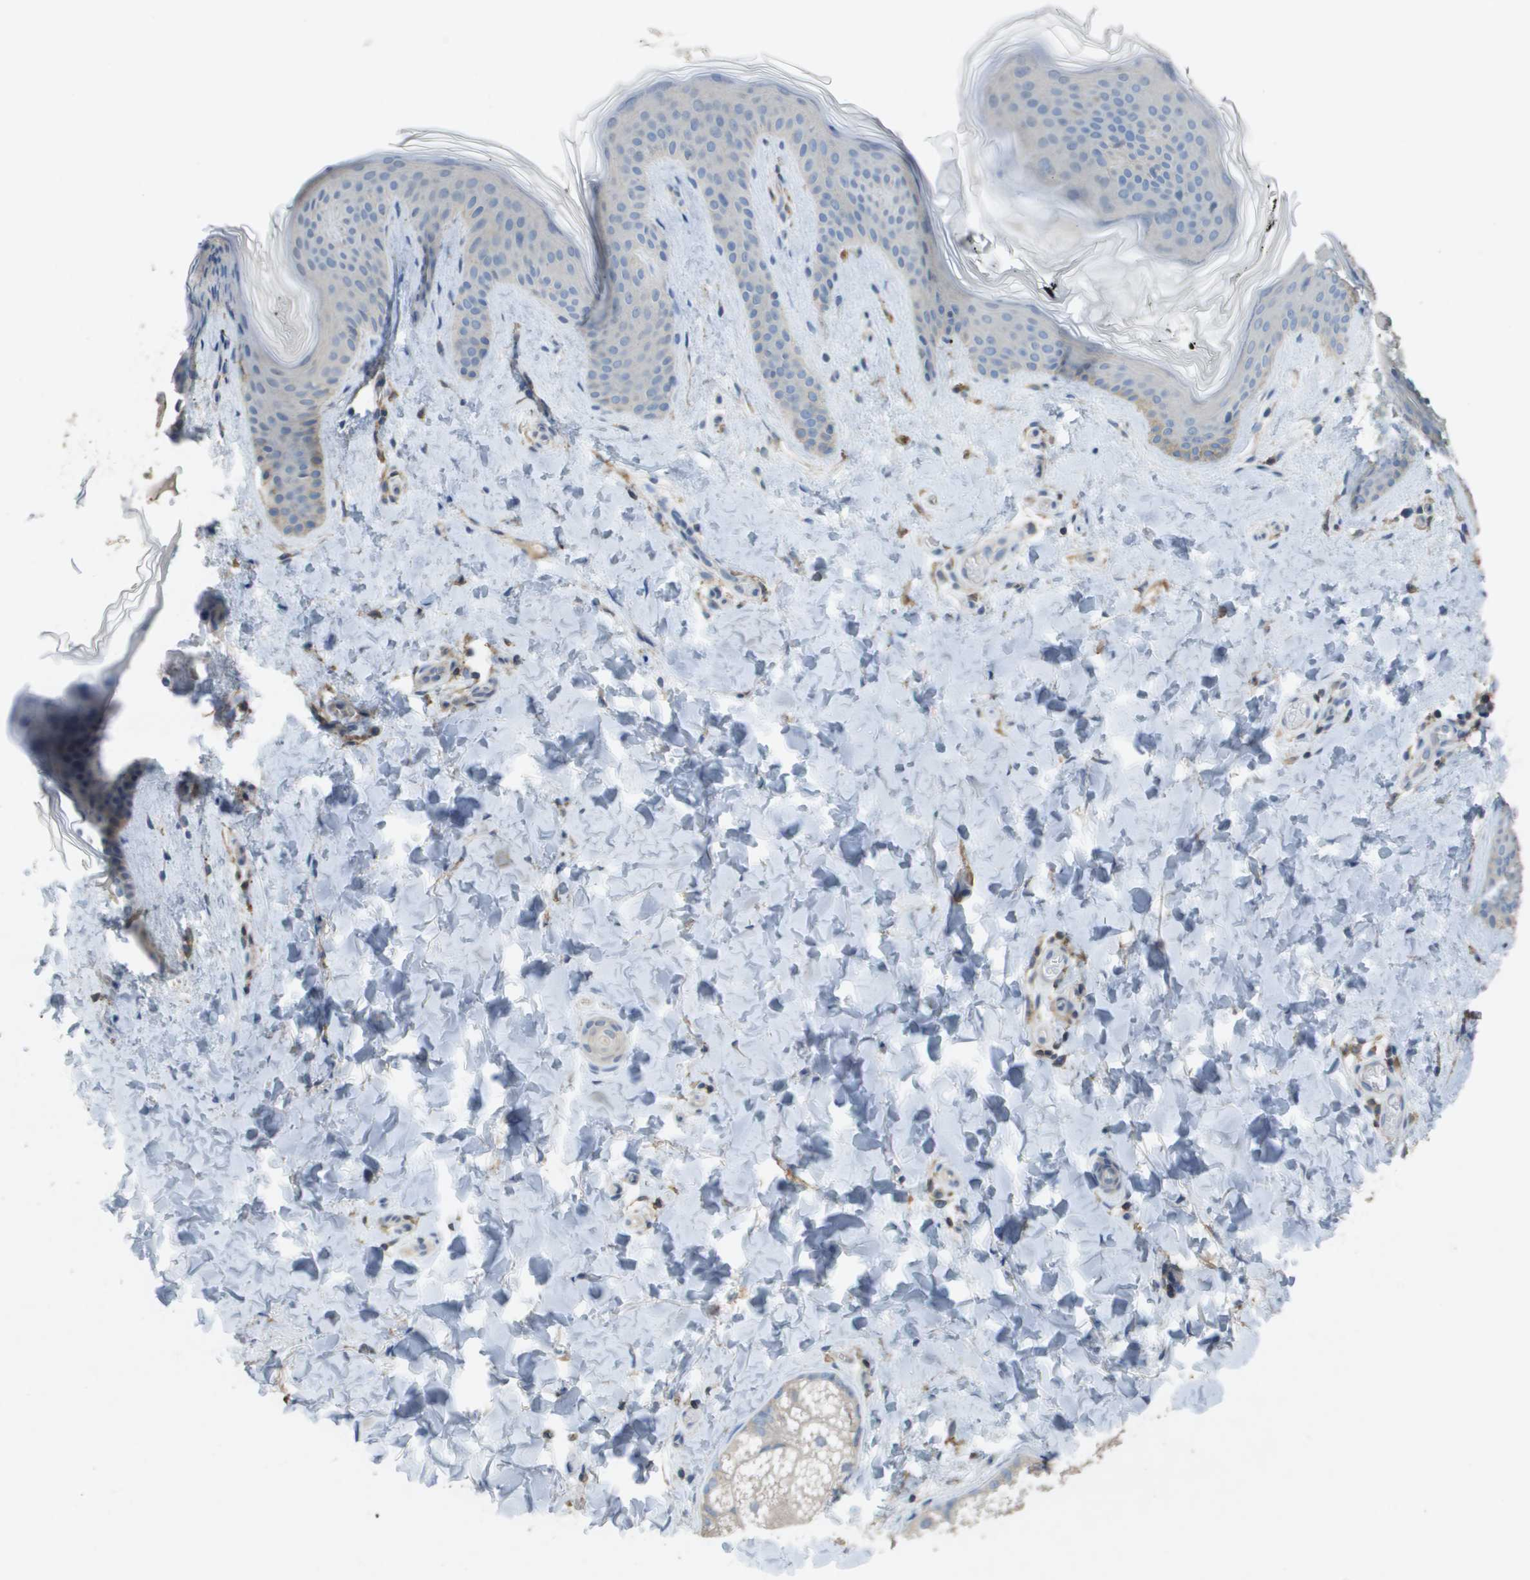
{"staining": {"intensity": "moderate", "quantity": ">75%", "location": "cytoplasmic/membranous"}, "tissue": "skin", "cell_type": "Fibroblasts", "image_type": "normal", "snomed": [{"axis": "morphology", "description": "Normal tissue, NOS"}, {"axis": "topography", "description": "Skin"}], "caption": "Immunohistochemistry staining of benign skin, which shows medium levels of moderate cytoplasmic/membranous staining in approximately >75% of fibroblasts indicating moderate cytoplasmic/membranous protein staining. The staining was performed using DAB (brown) for protein detection and nuclei were counterstained in hematoxylin (blue).", "gene": "CLCA4", "patient": {"sex": "female", "age": 17}}